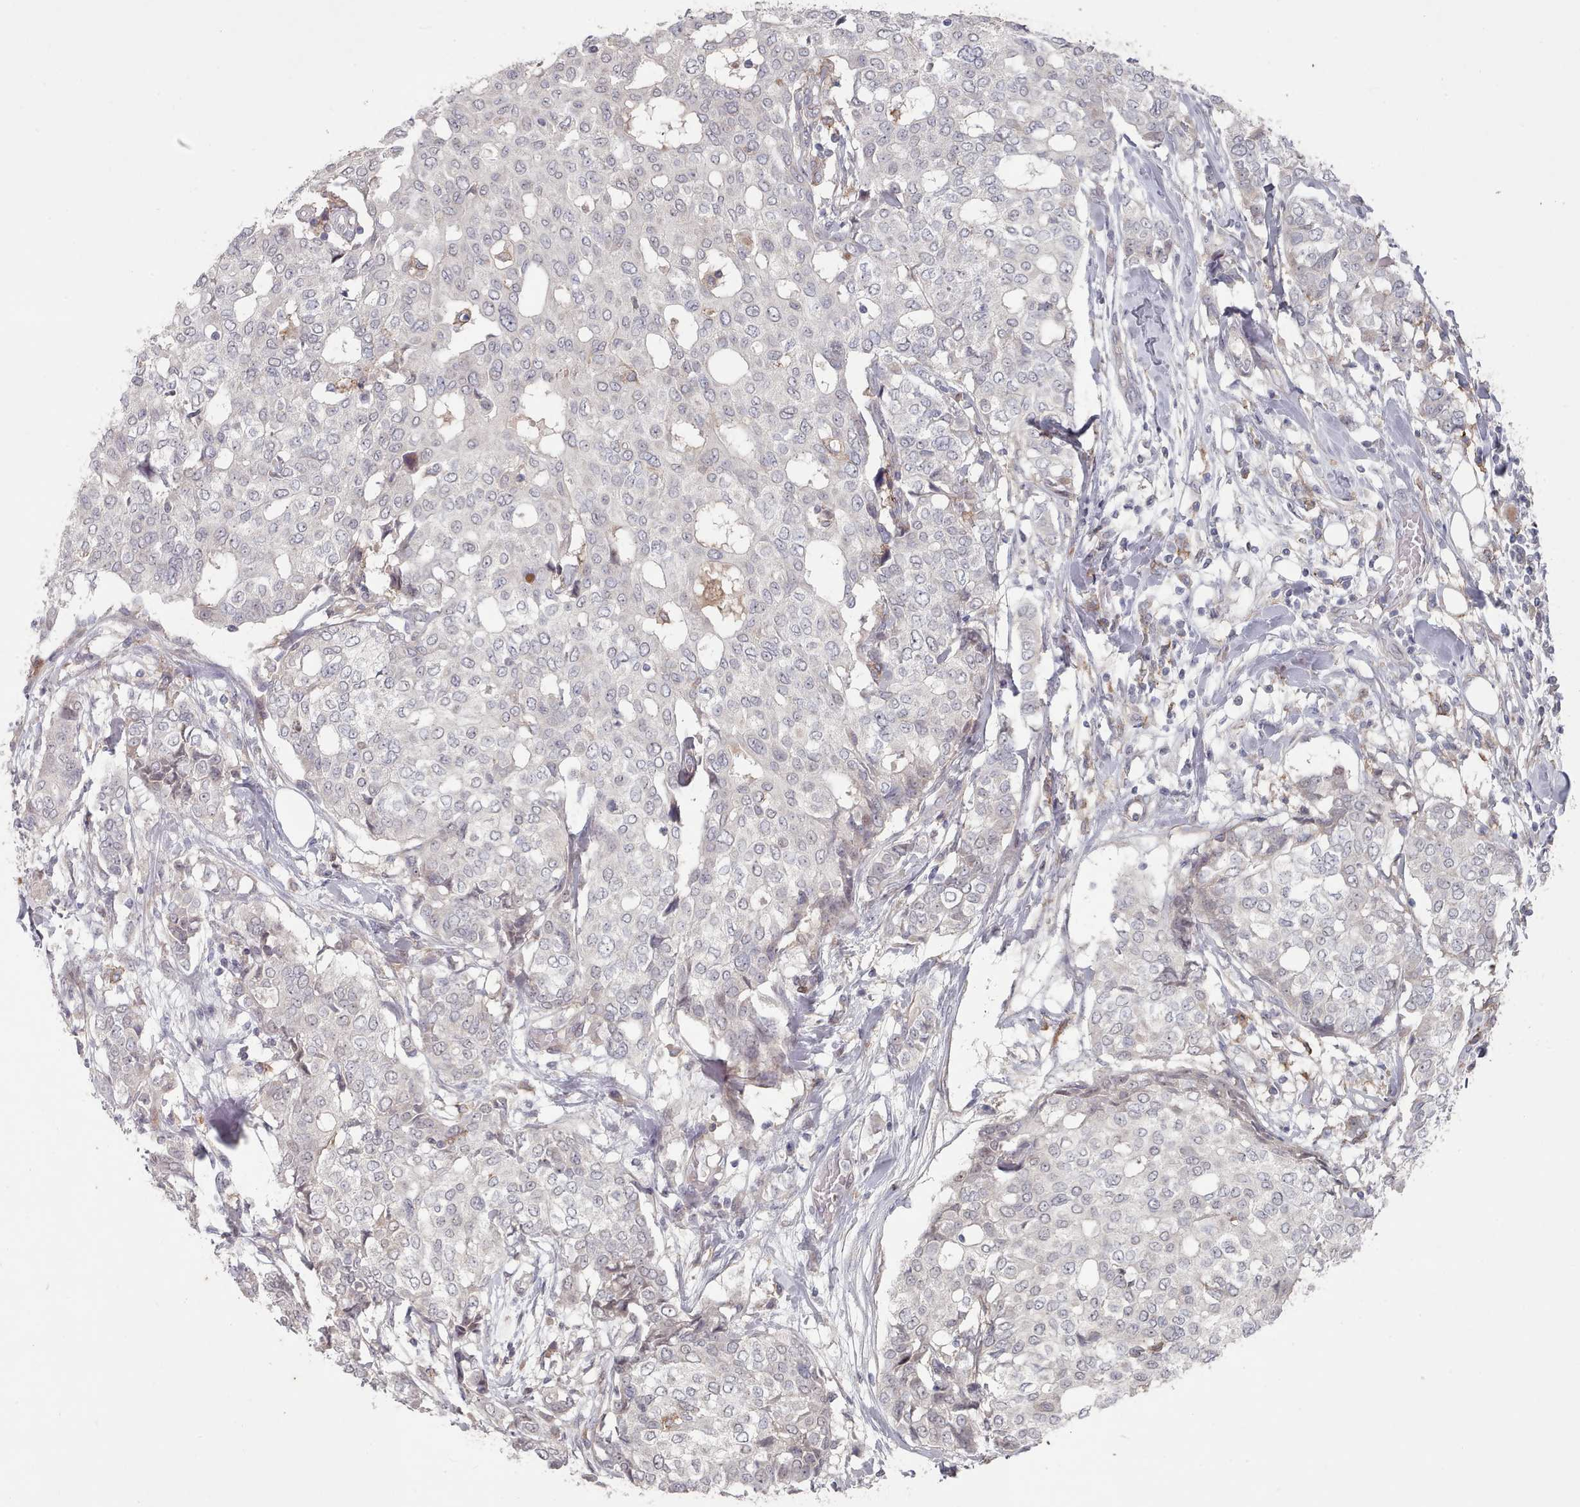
{"staining": {"intensity": "negative", "quantity": "none", "location": "none"}, "tissue": "breast cancer", "cell_type": "Tumor cells", "image_type": "cancer", "snomed": [{"axis": "morphology", "description": "Lobular carcinoma"}, {"axis": "topography", "description": "Breast"}], "caption": "Tumor cells are negative for protein expression in human breast cancer.", "gene": "COL8A2", "patient": {"sex": "female", "age": 51}}